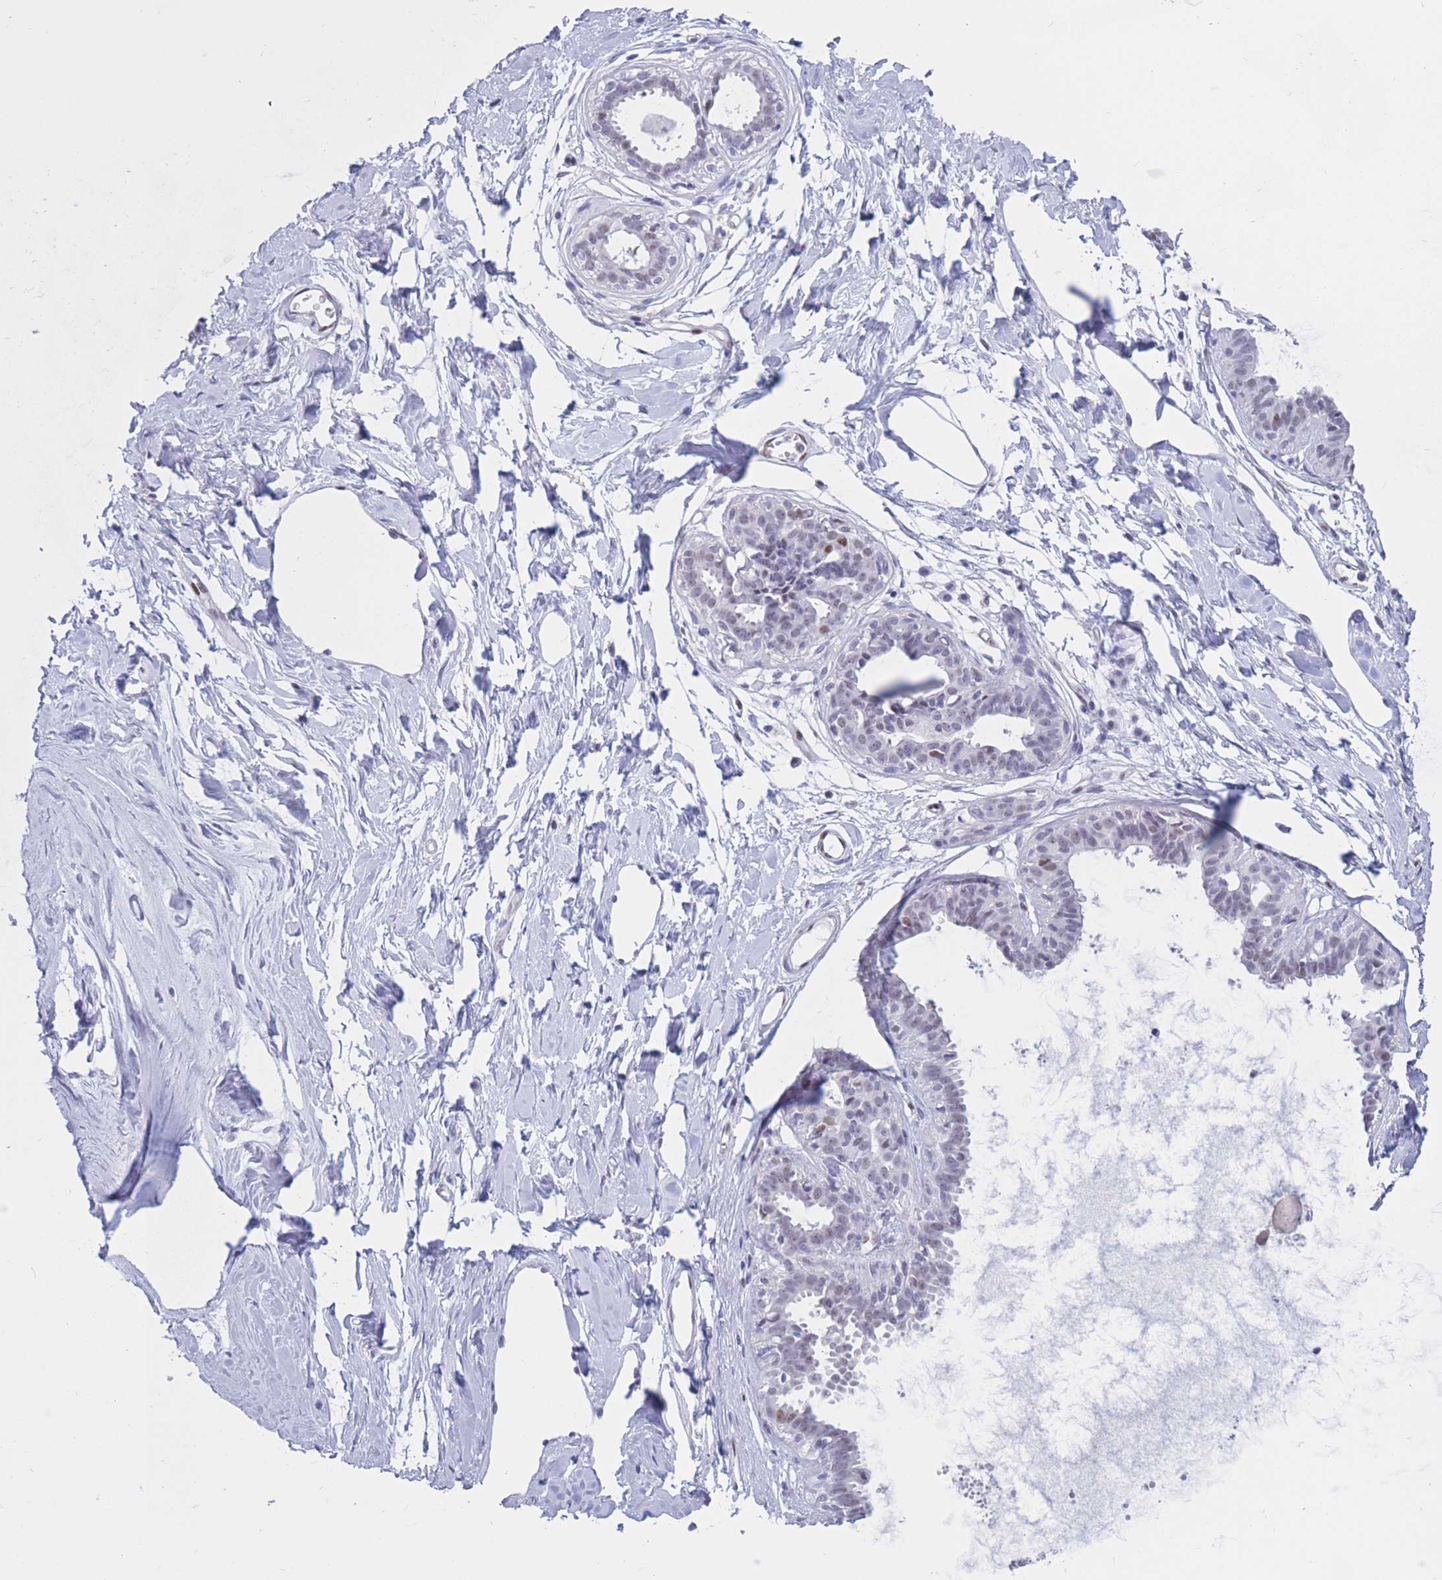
{"staining": {"intensity": "negative", "quantity": "none", "location": "none"}, "tissue": "breast", "cell_type": "Adipocytes", "image_type": "normal", "snomed": [{"axis": "morphology", "description": "Normal tissue, NOS"}, {"axis": "topography", "description": "Breast"}], "caption": "Photomicrograph shows no protein expression in adipocytes of unremarkable breast. (Brightfield microscopy of DAB immunohistochemistry (IHC) at high magnification).", "gene": "NASP", "patient": {"sex": "female", "age": 45}}